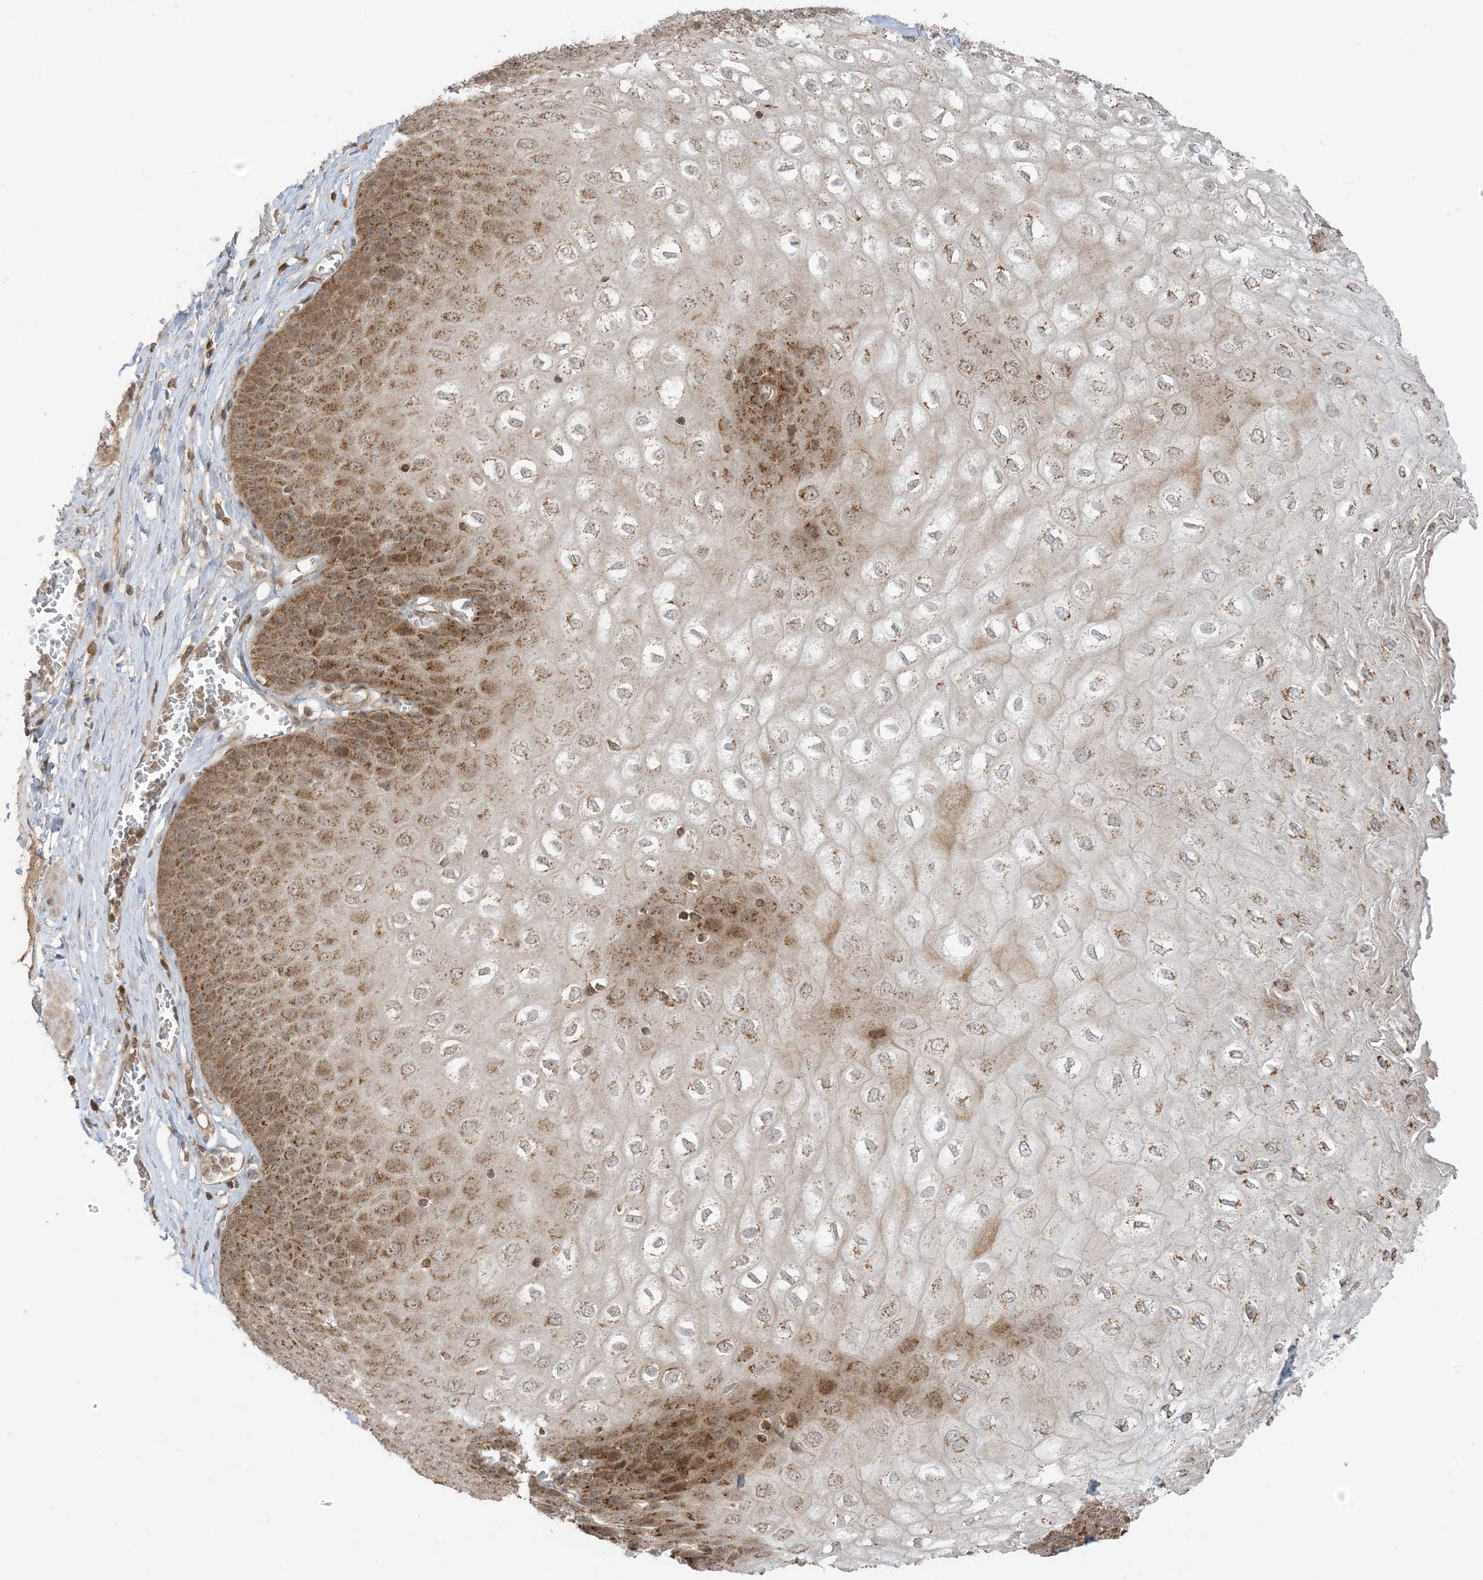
{"staining": {"intensity": "moderate", "quantity": ">75%", "location": "cytoplasmic/membranous,nuclear"}, "tissue": "esophagus", "cell_type": "Squamous epithelial cells", "image_type": "normal", "snomed": [{"axis": "morphology", "description": "Normal tissue, NOS"}, {"axis": "topography", "description": "Esophagus"}], "caption": "The image demonstrates a brown stain indicating the presence of a protein in the cytoplasmic/membranous,nuclear of squamous epithelial cells in esophagus.", "gene": "PHLDB2", "patient": {"sex": "male", "age": 60}}